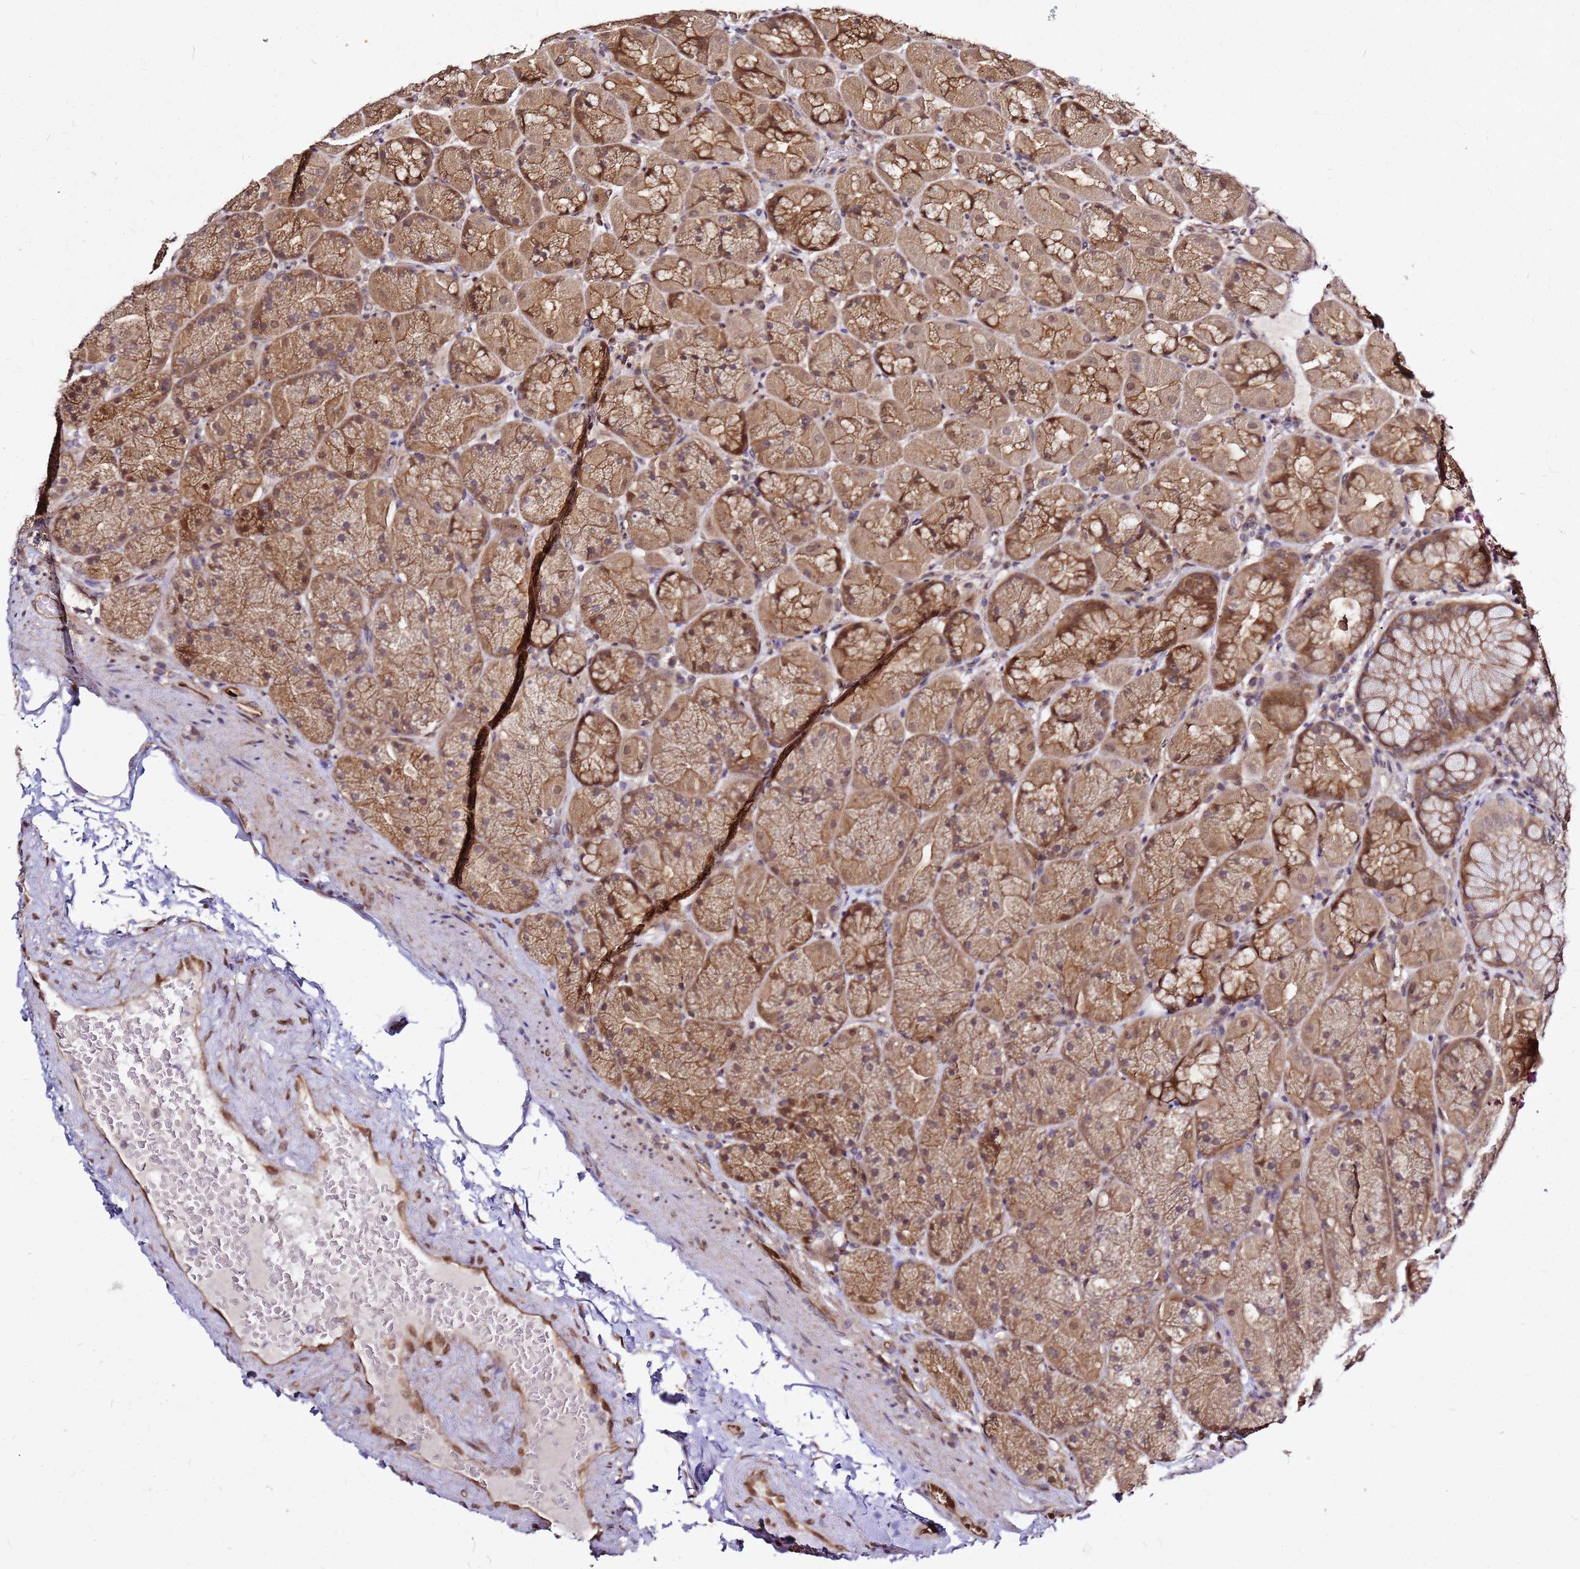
{"staining": {"intensity": "moderate", "quantity": ">75%", "location": "cytoplasmic/membranous"}, "tissue": "stomach", "cell_type": "Glandular cells", "image_type": "normal", "snomed": [{"axis": "morphology", "description": "Normal tissue, NOS"}, {"axis": "topography", "description": "Stomach, upper"}, {"axis": "topography", "description": "Stomach, lower"}], "caption": "Human stomach stained for a protein (brown) demonstrates moderate cytoplasmic/membranous positive staining in about >75% of glandular cells.", "gene": "NUDT14", "patient": {"sex": "male", "age": 67}}